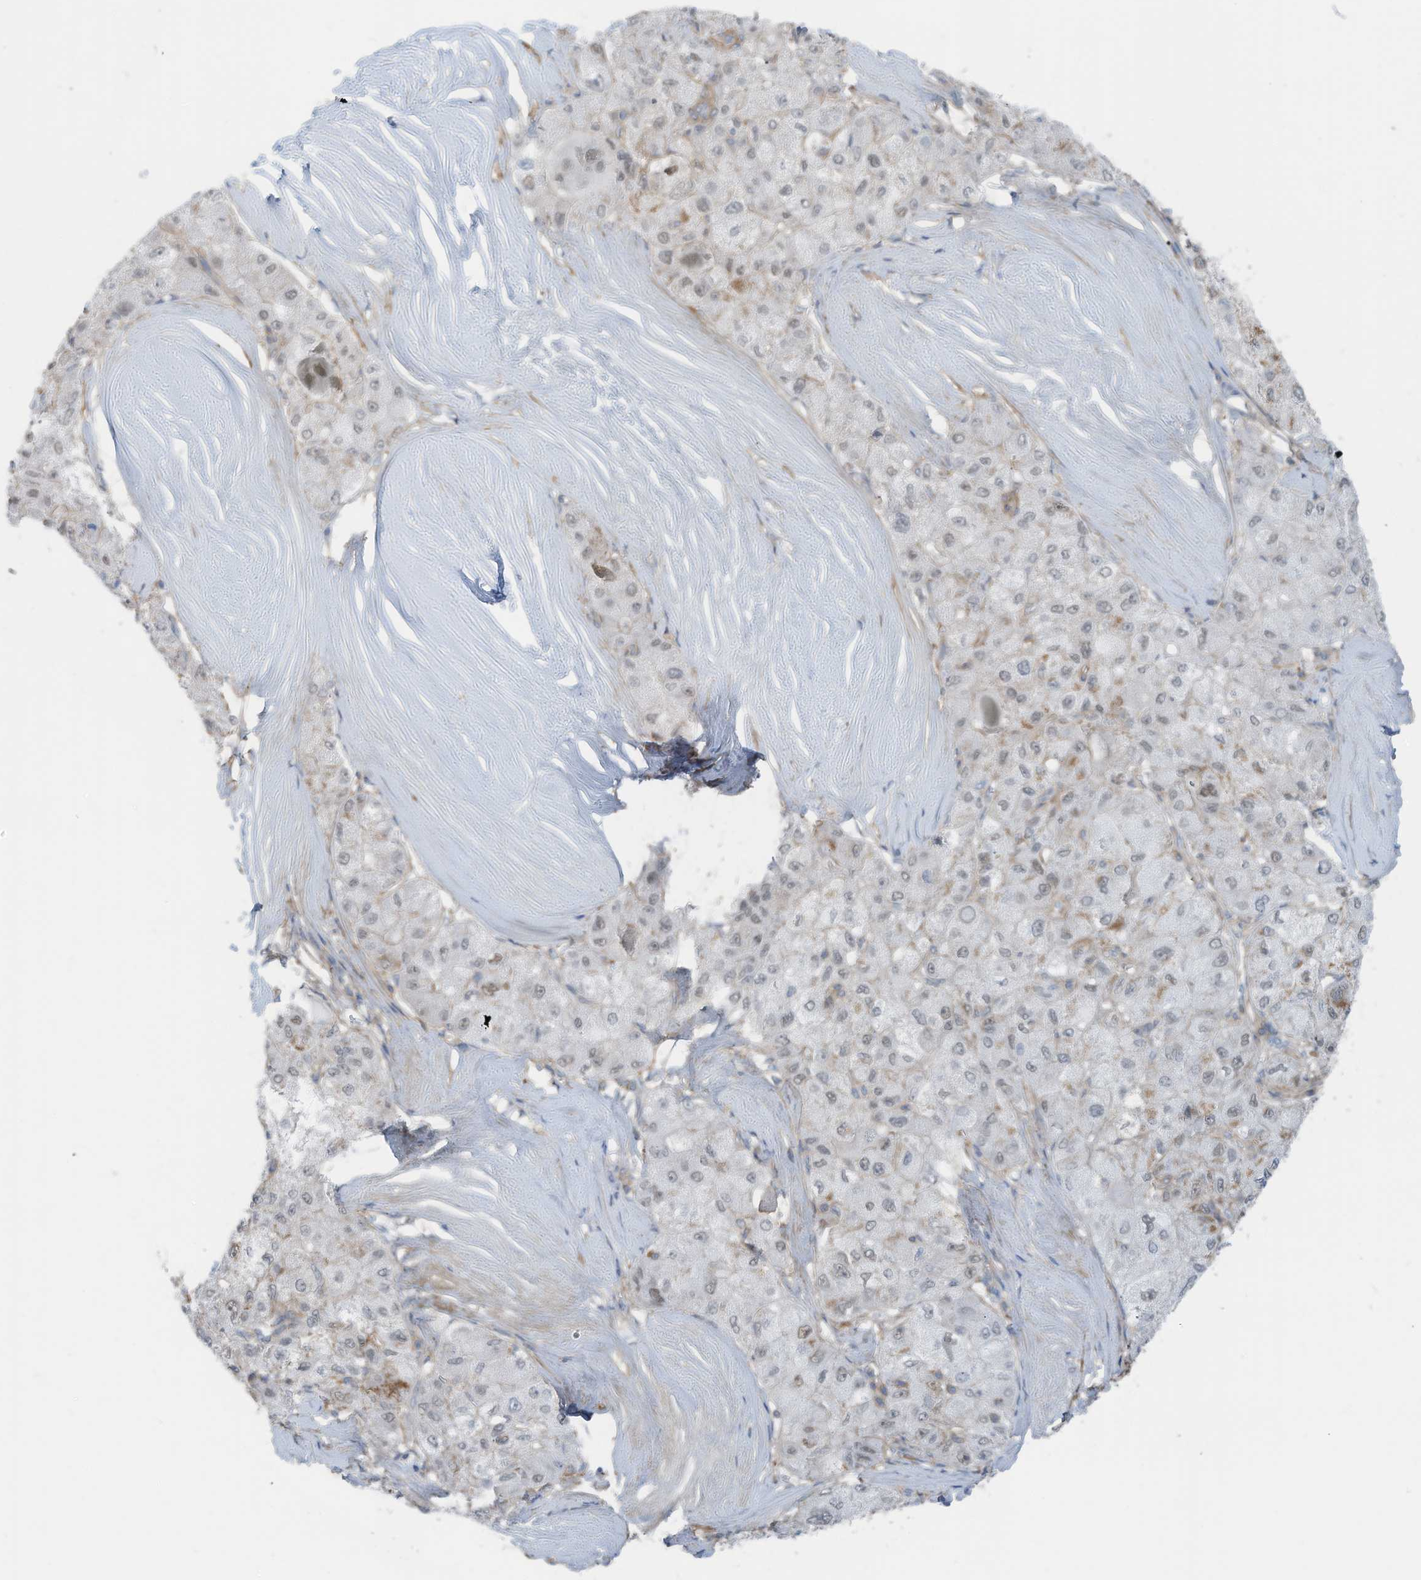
{"staining": {"intensity": "weak", "quantity": "25%-75%", "location": "nuclear"}, "tissue": "liver cancer", "cell_type": "Tumor cells", "image_type": "cancer", "snomed": [{"axis": "morphology", "description": "Carcinoma, Hepatocellular, NOS"}, {"axis": "topography", "description": "Liver"}], "caption": "Protein expression analysis of liver cancer (hepatocellular carcinoma) demonstrates weak nuclear expression in approximately 25%-75% of tumor cells.", "gene": "ZNF846", "patient": {"sex": "male", "age": 80}}